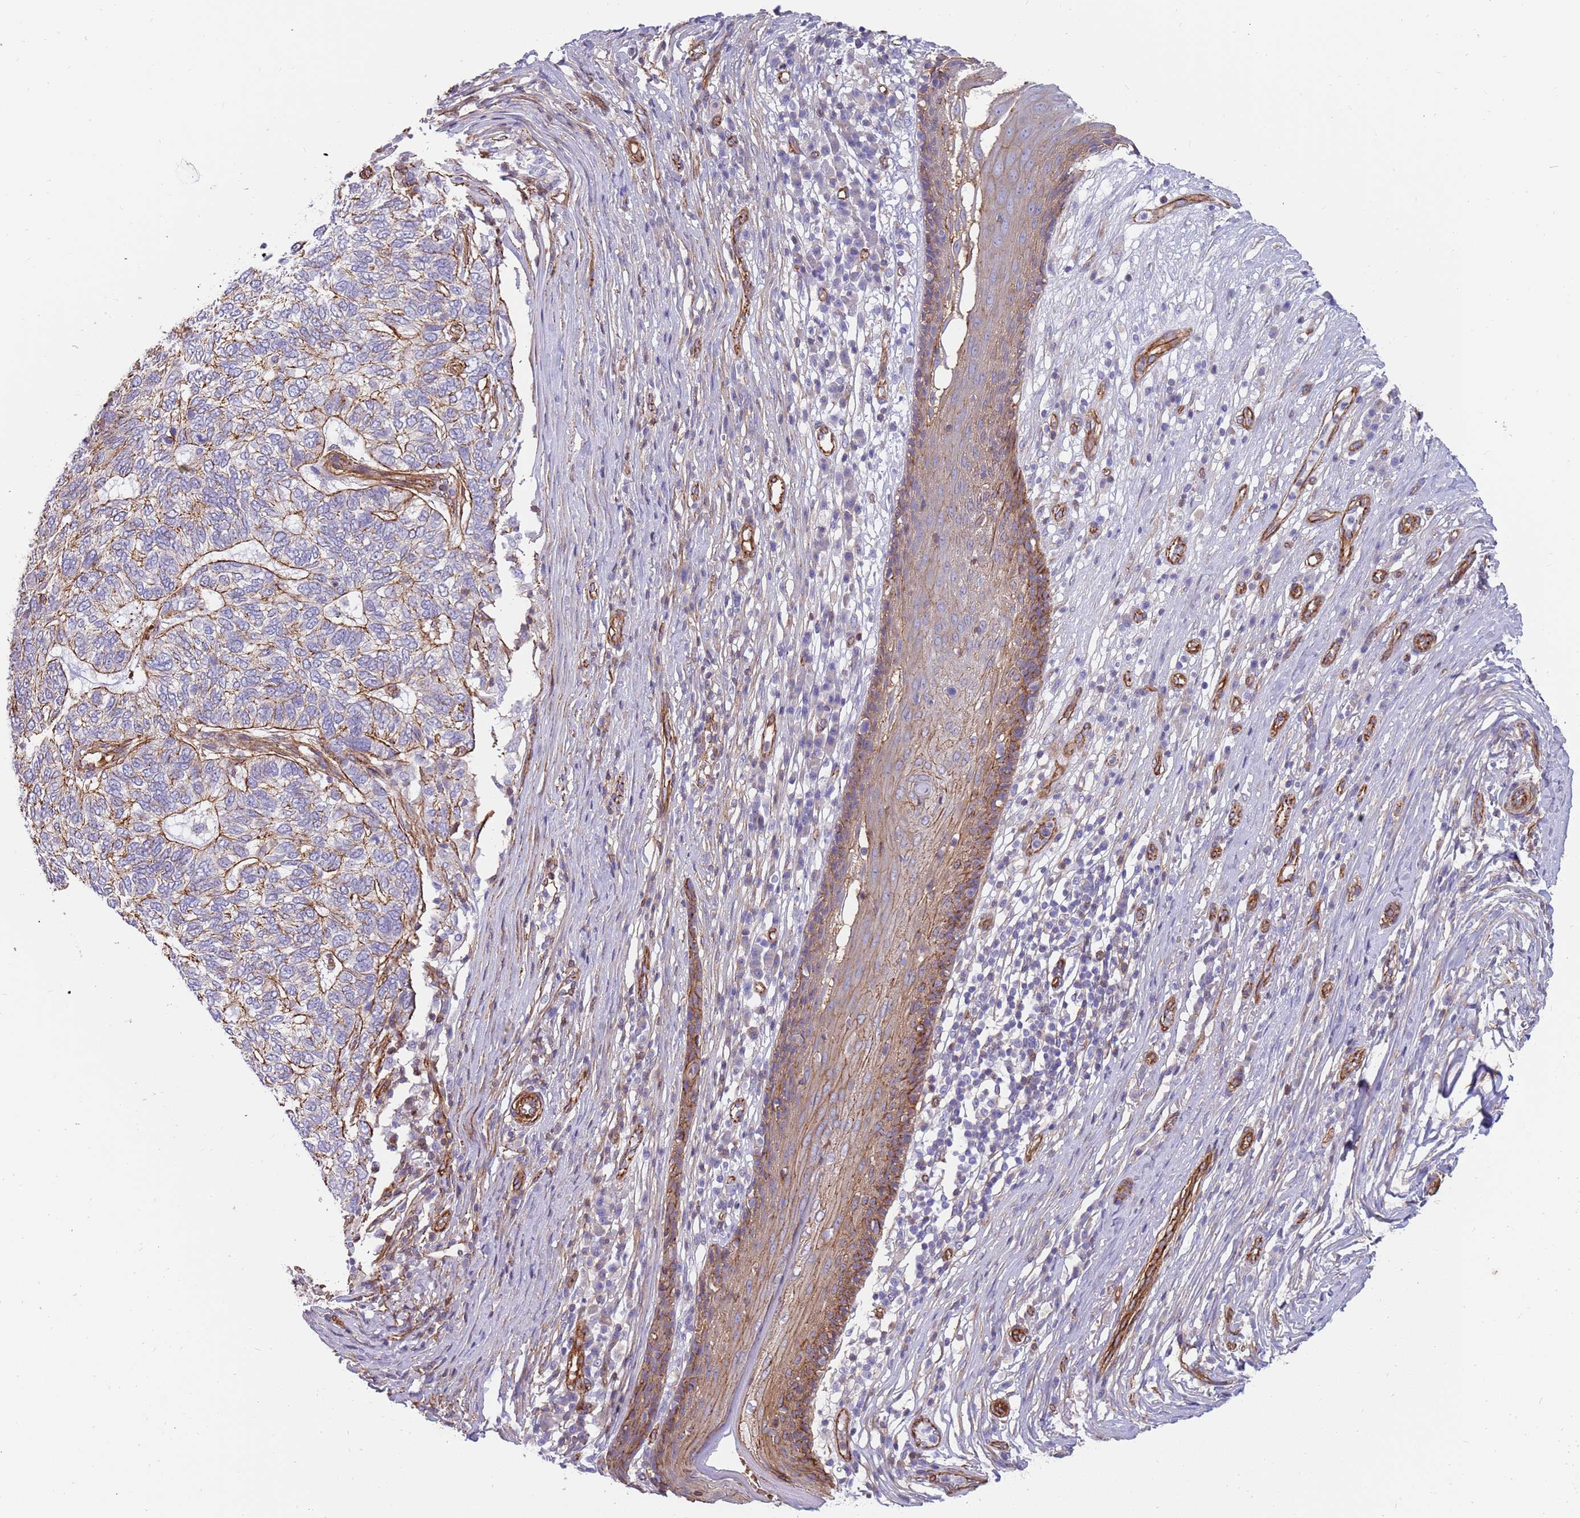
{"staining": {"intensity": "moderate", "quantity": "<25%", "location": "cytoplasmic/membranous"}, "tissue": "skin cancer", "cell_type": "Tumor cells", "image_type": "cancer", "snomed": [{"axis": "morphology", "description": "Basal cell carcinoma"}, {"axis": "topography", "description": "Skin"}], "caption": "The immunohistochemical stain shows moderate cytoplasmic/membranous positivity in tumor cells of skin basal cell carcinoma tissue. Nuclei are stained in blue.", "gene": "GFRAL", "patient": {"sex": "female", "age": 65}}